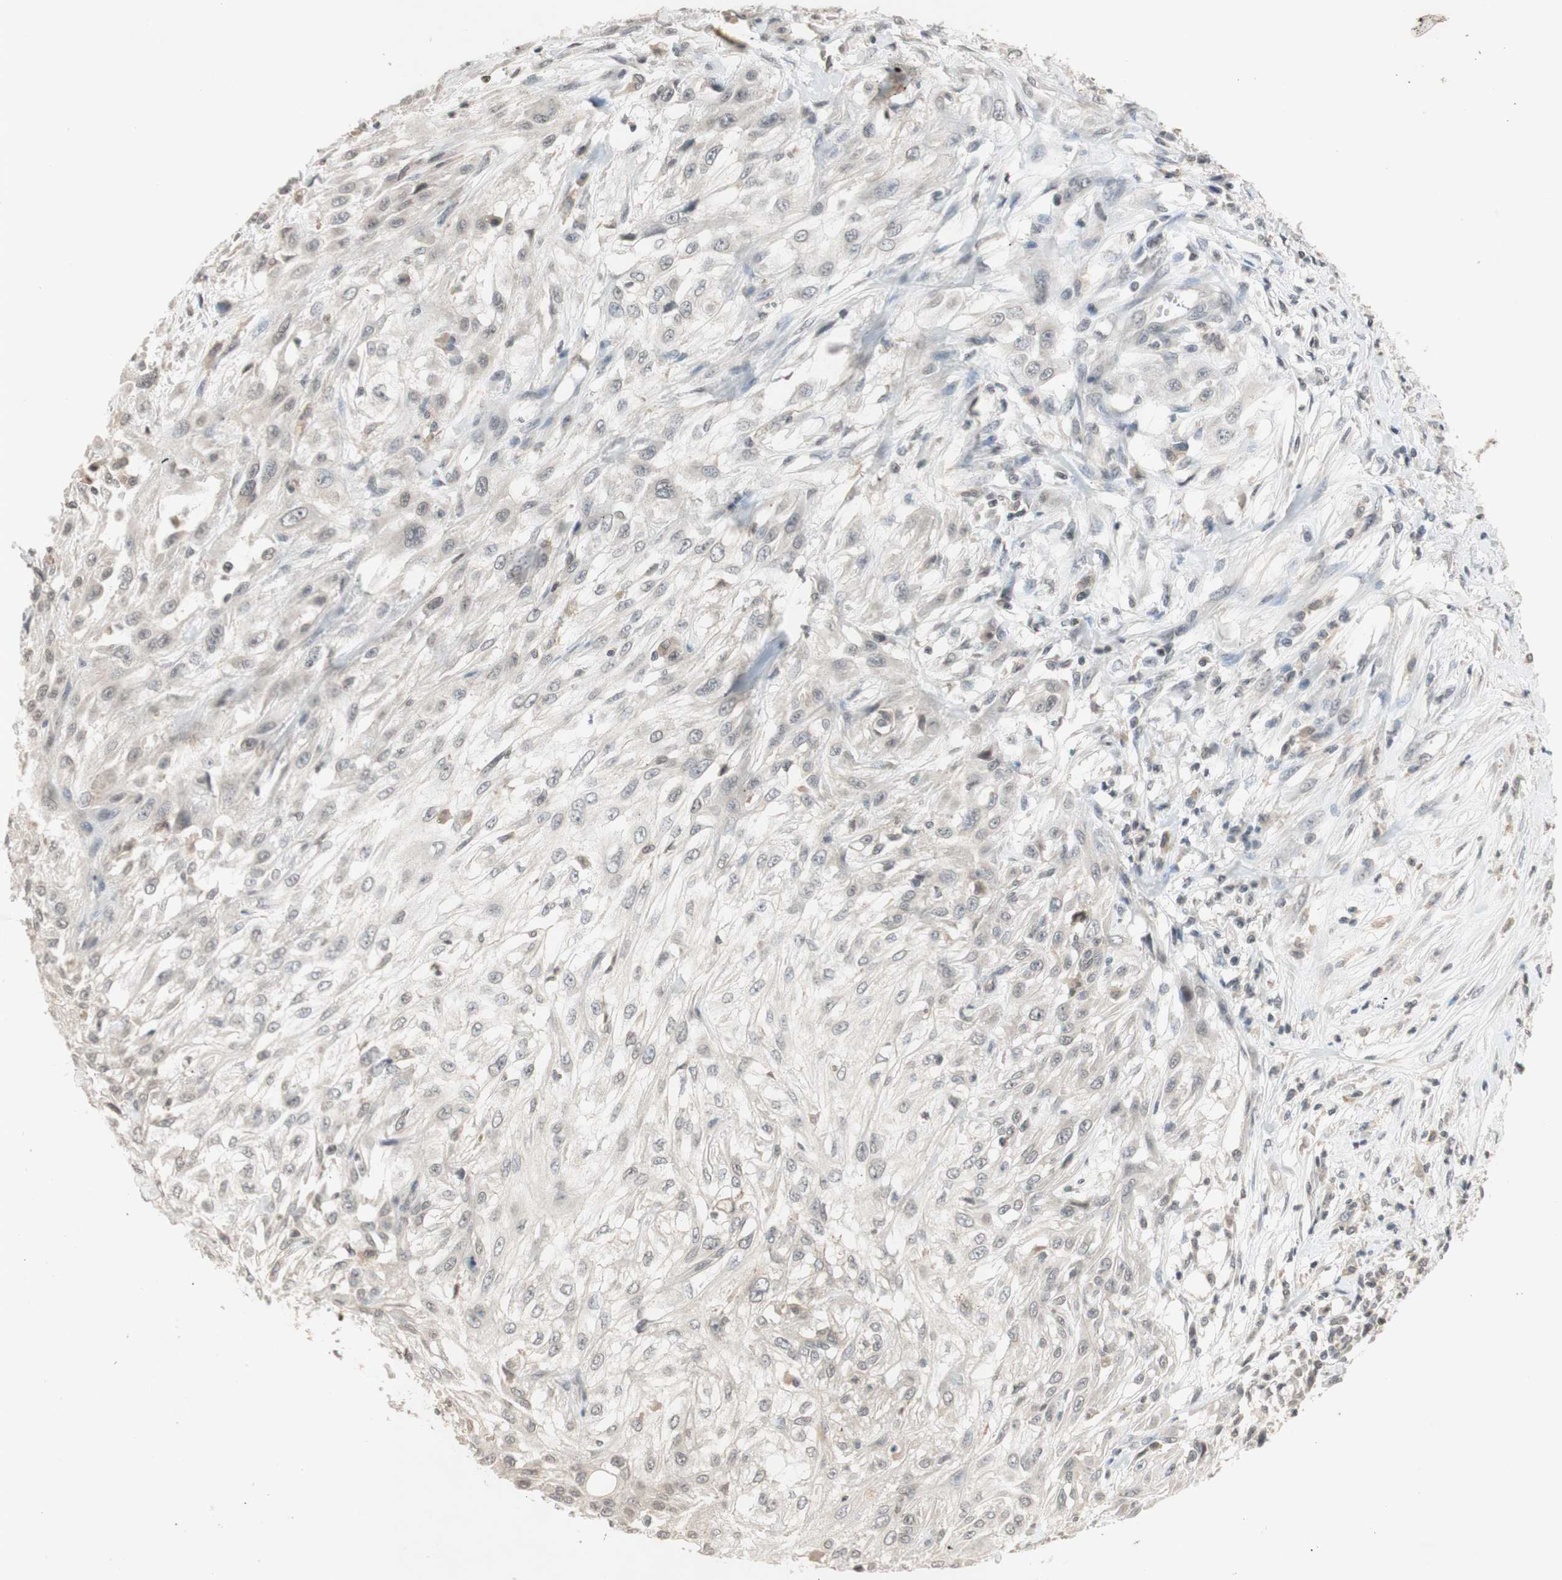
{"staining": {"intensity": "negative", "quantity": "none", "location": "none"}, "tissue": "skin cancer", "cell_type": "Tumor cells", "image_type": "cancer", "snomed": [{"axis": "morphology", "description": "Squamous cell carcinoma, NOS"}, {"axis": "topography", "description": "Skin"}], "caption": "This is a histopathology image of immunohistochemistry staining of skin squamous cell carcinoma, which shows no expression in tumor cells. (Brightfield microscopy of DAB (3,3'-diaminobenzidine) immunohistochemistry at high magnification).", "gene": "GLI1", "patient": {"sex": "male", "age": 75}}